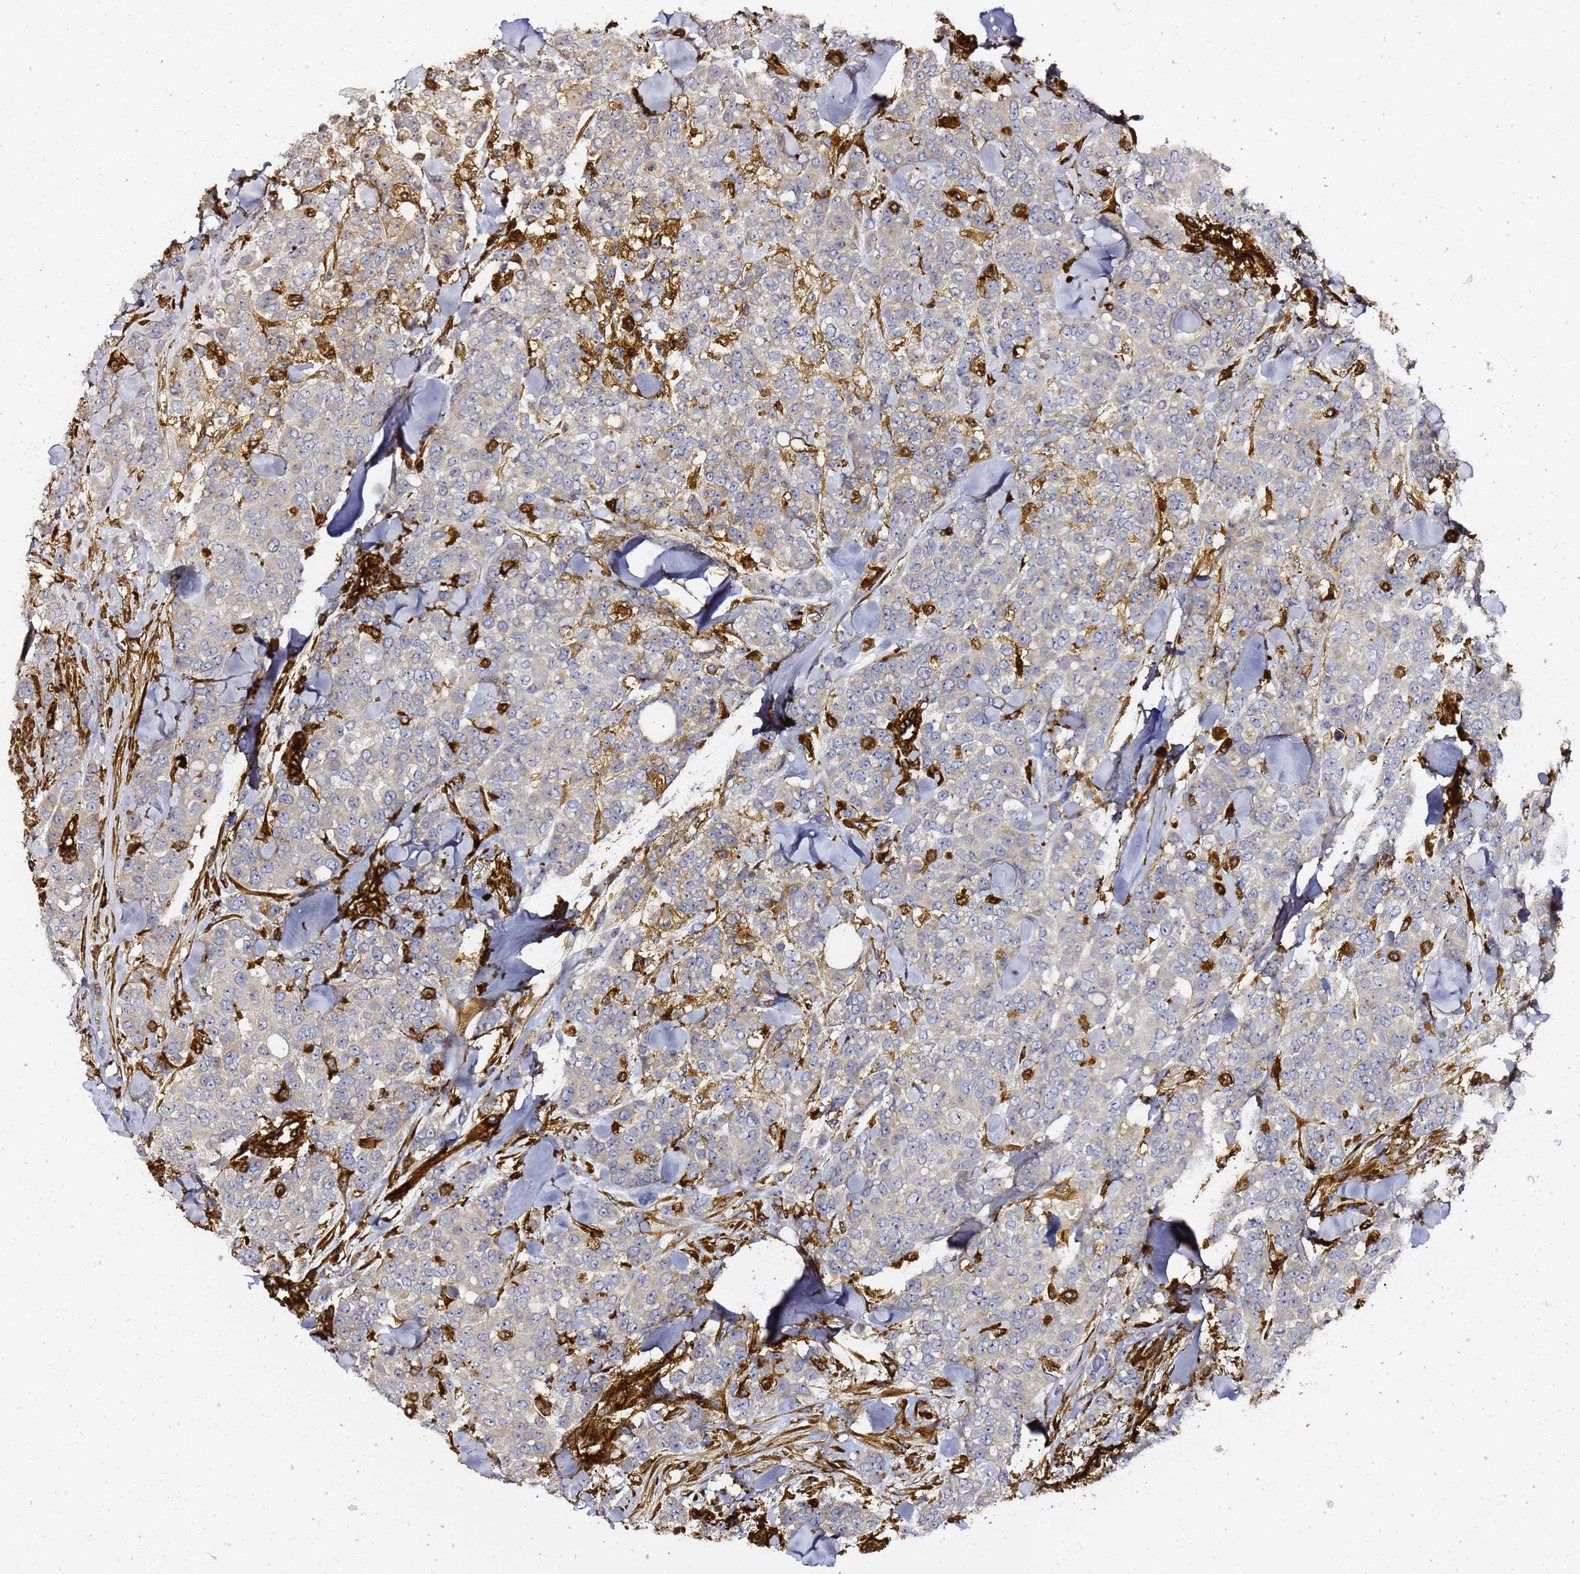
{"staining": {"intensity": "weak", "quantity": "<25%", "location": "cytoplasmic/membranous"}, "tissue": "breast cancer", "cell_type": "Tumor cells", "image_type": "cancer", "snomed": [{"axis": "morphology", "description": "Lobular carcinoma"}, {"axis": "topography", "description": "Breast"}], "caption": "DAB (3,3'-diaminobenzidine) immunohistochemical staining of human breast lobular carcinoma displays no significant positivity in tumor cells.", "gene": "ZBTB8OS", "patient": {"sex": "female", "age": 91}}